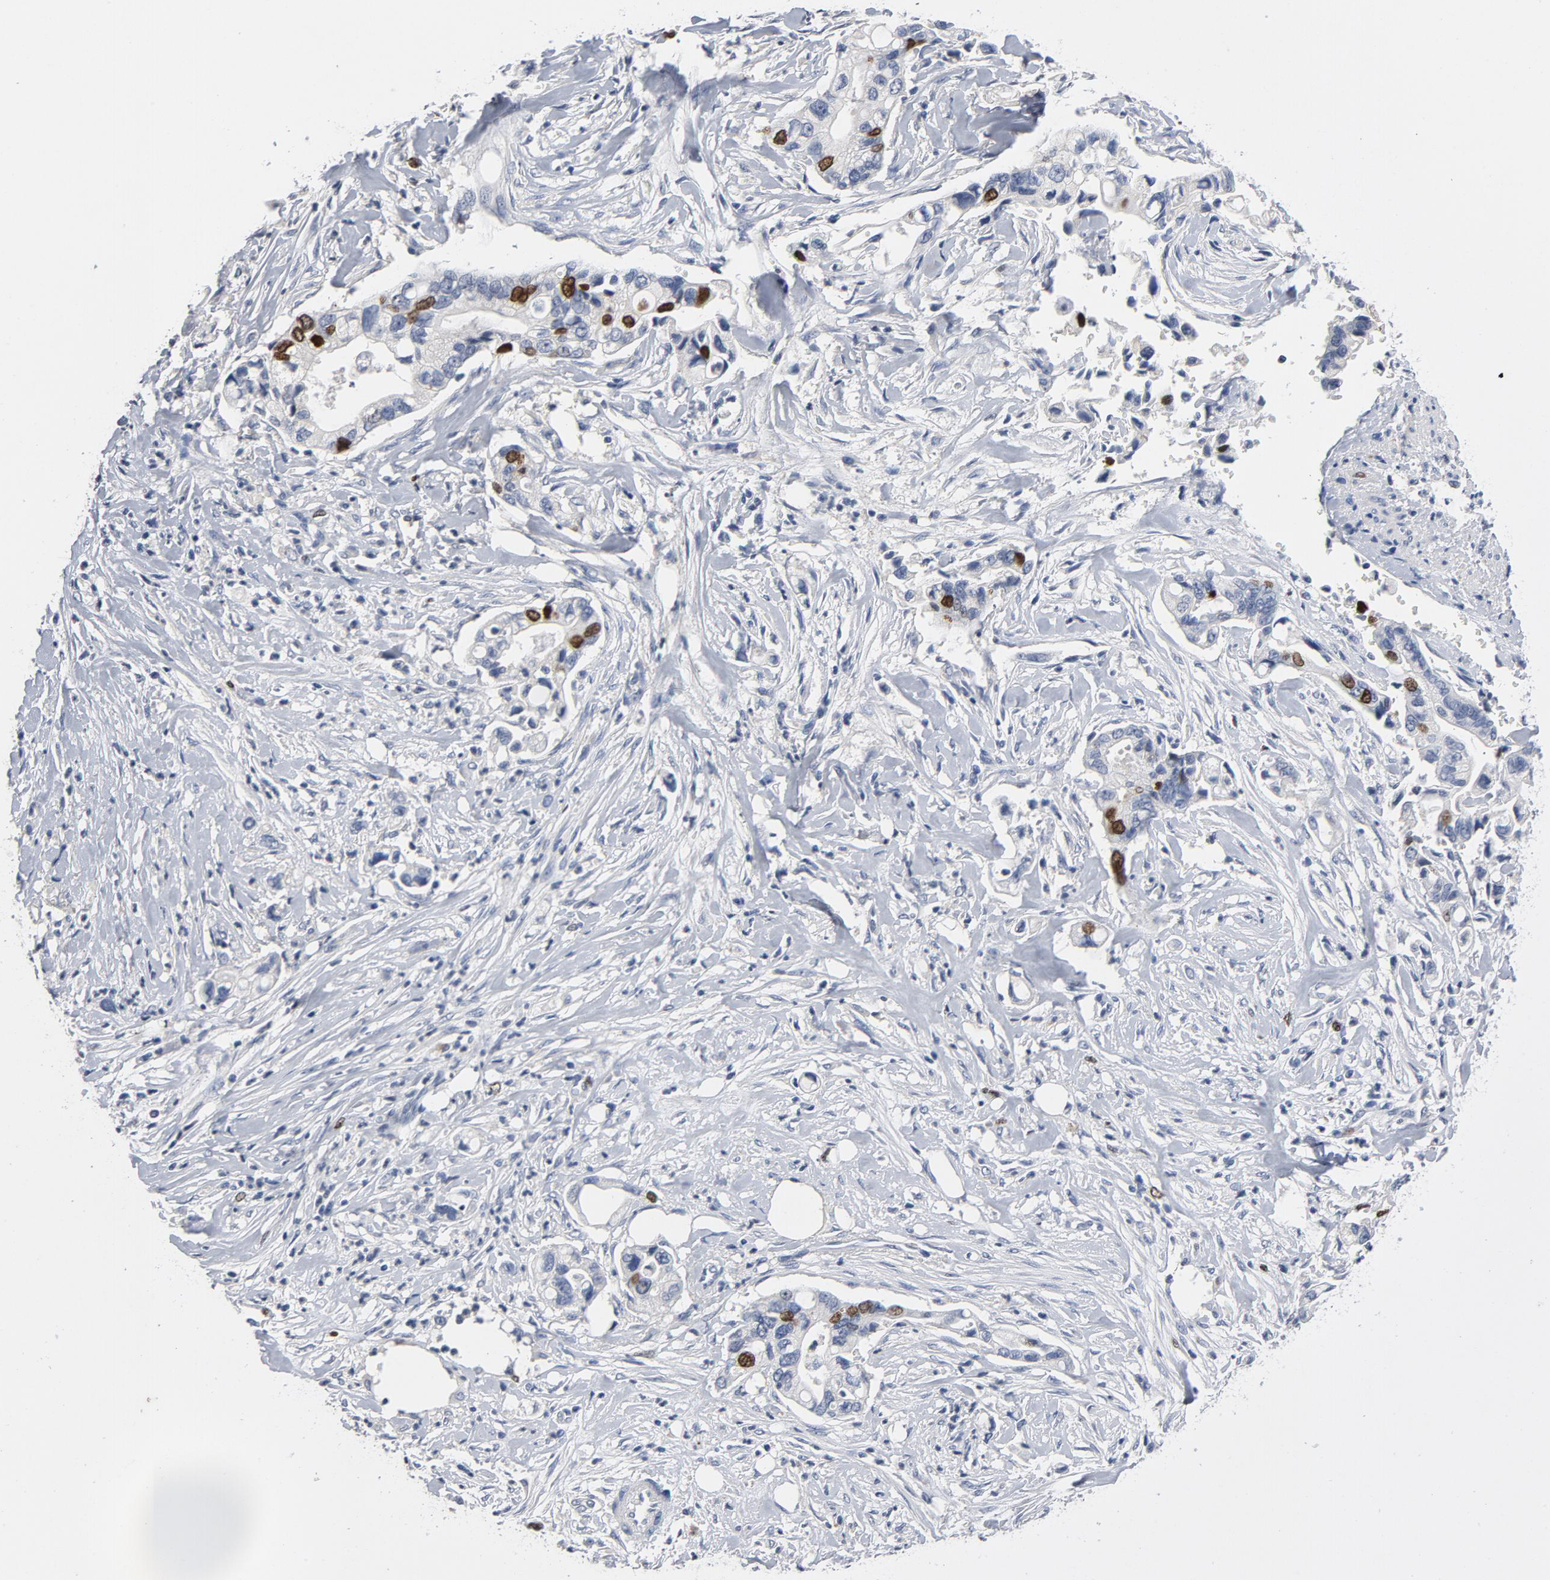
{"staining": {"intensity": "moderate", "quantity": "<25%", "location": "nuclear"}, "tissue": "pancreatic cancer", "cell_type": "Tumor cells", "image_type": "cancer", "snomed": [{"axis": "morphology", "description": "Adenocarcinoma, NOS"}, {"axis": "topography", "description": "Pancreas"}], "caption": "This histopathology image demonstrates pancreatic cancer stained with immunohistochemistry (IHC) to label a protein in brown. The nuclear of tumor cells show moderate positivity for the protein. Nuclei are counter-stained blue.", "gene": "BIRC5", "patient": {"sex": "male", "age": 70}}